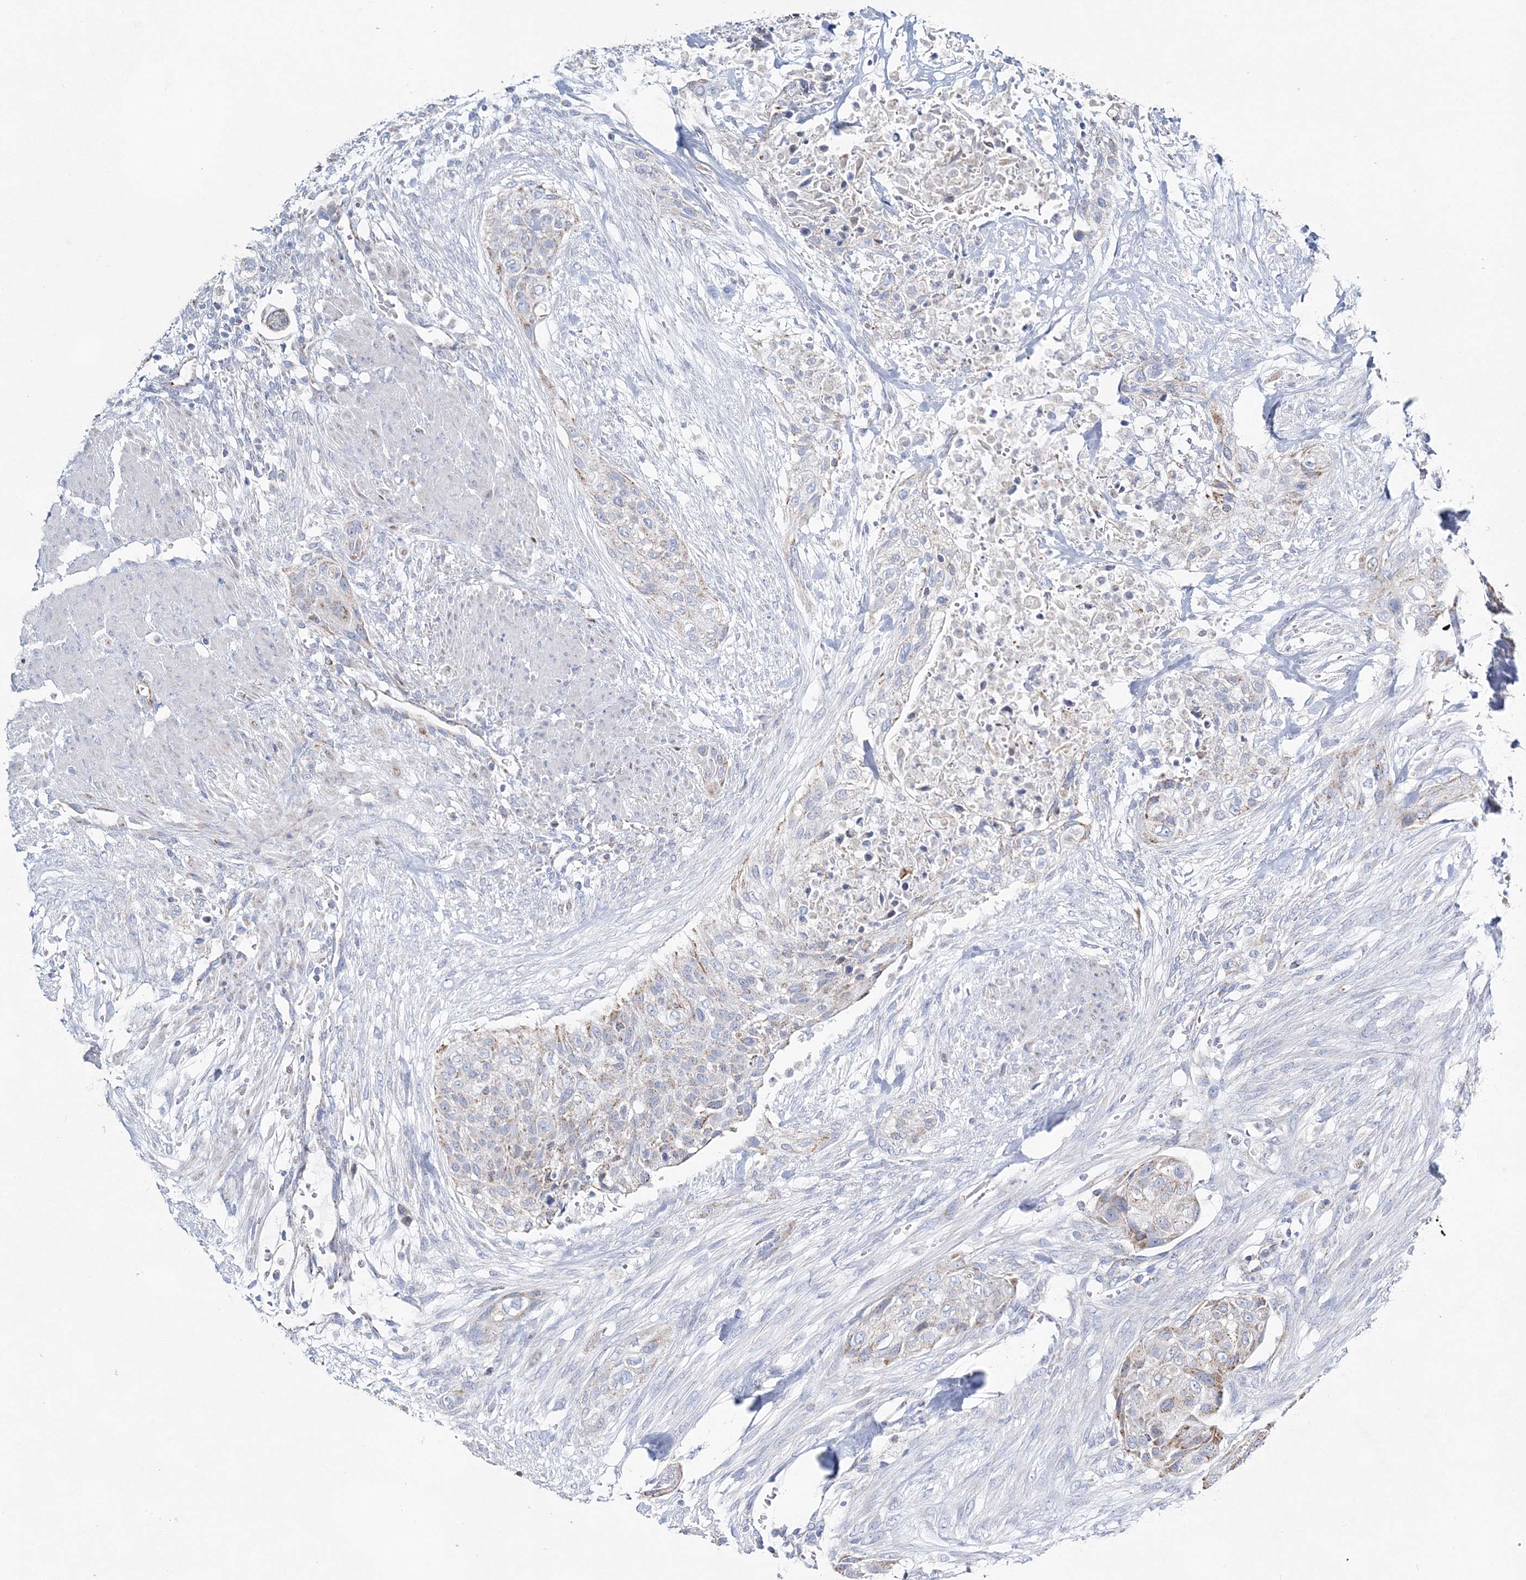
{"staining": {"intensity": "weak", "quantity": "<25%", "location": "cytoplasmic/membranous"}, "tissue": "urothelial cancer", "cell_type": "Tumor cells", "image_type": "cancer", "snomed": [{"axis": "morphology", "description": "Urothelial carcinoma, High grade"}, {"axis": "topography", "description": "Urinary bladder"}], "caption": "An immunohistochemistry photomicrograph of urothelial carcinoma (high-grade) is shown. There is no staining in tumor cells of urothelial carcinoma (high-grade).", "gene": "HIBCH", "patient": {"sex": "male", "age": 35}}